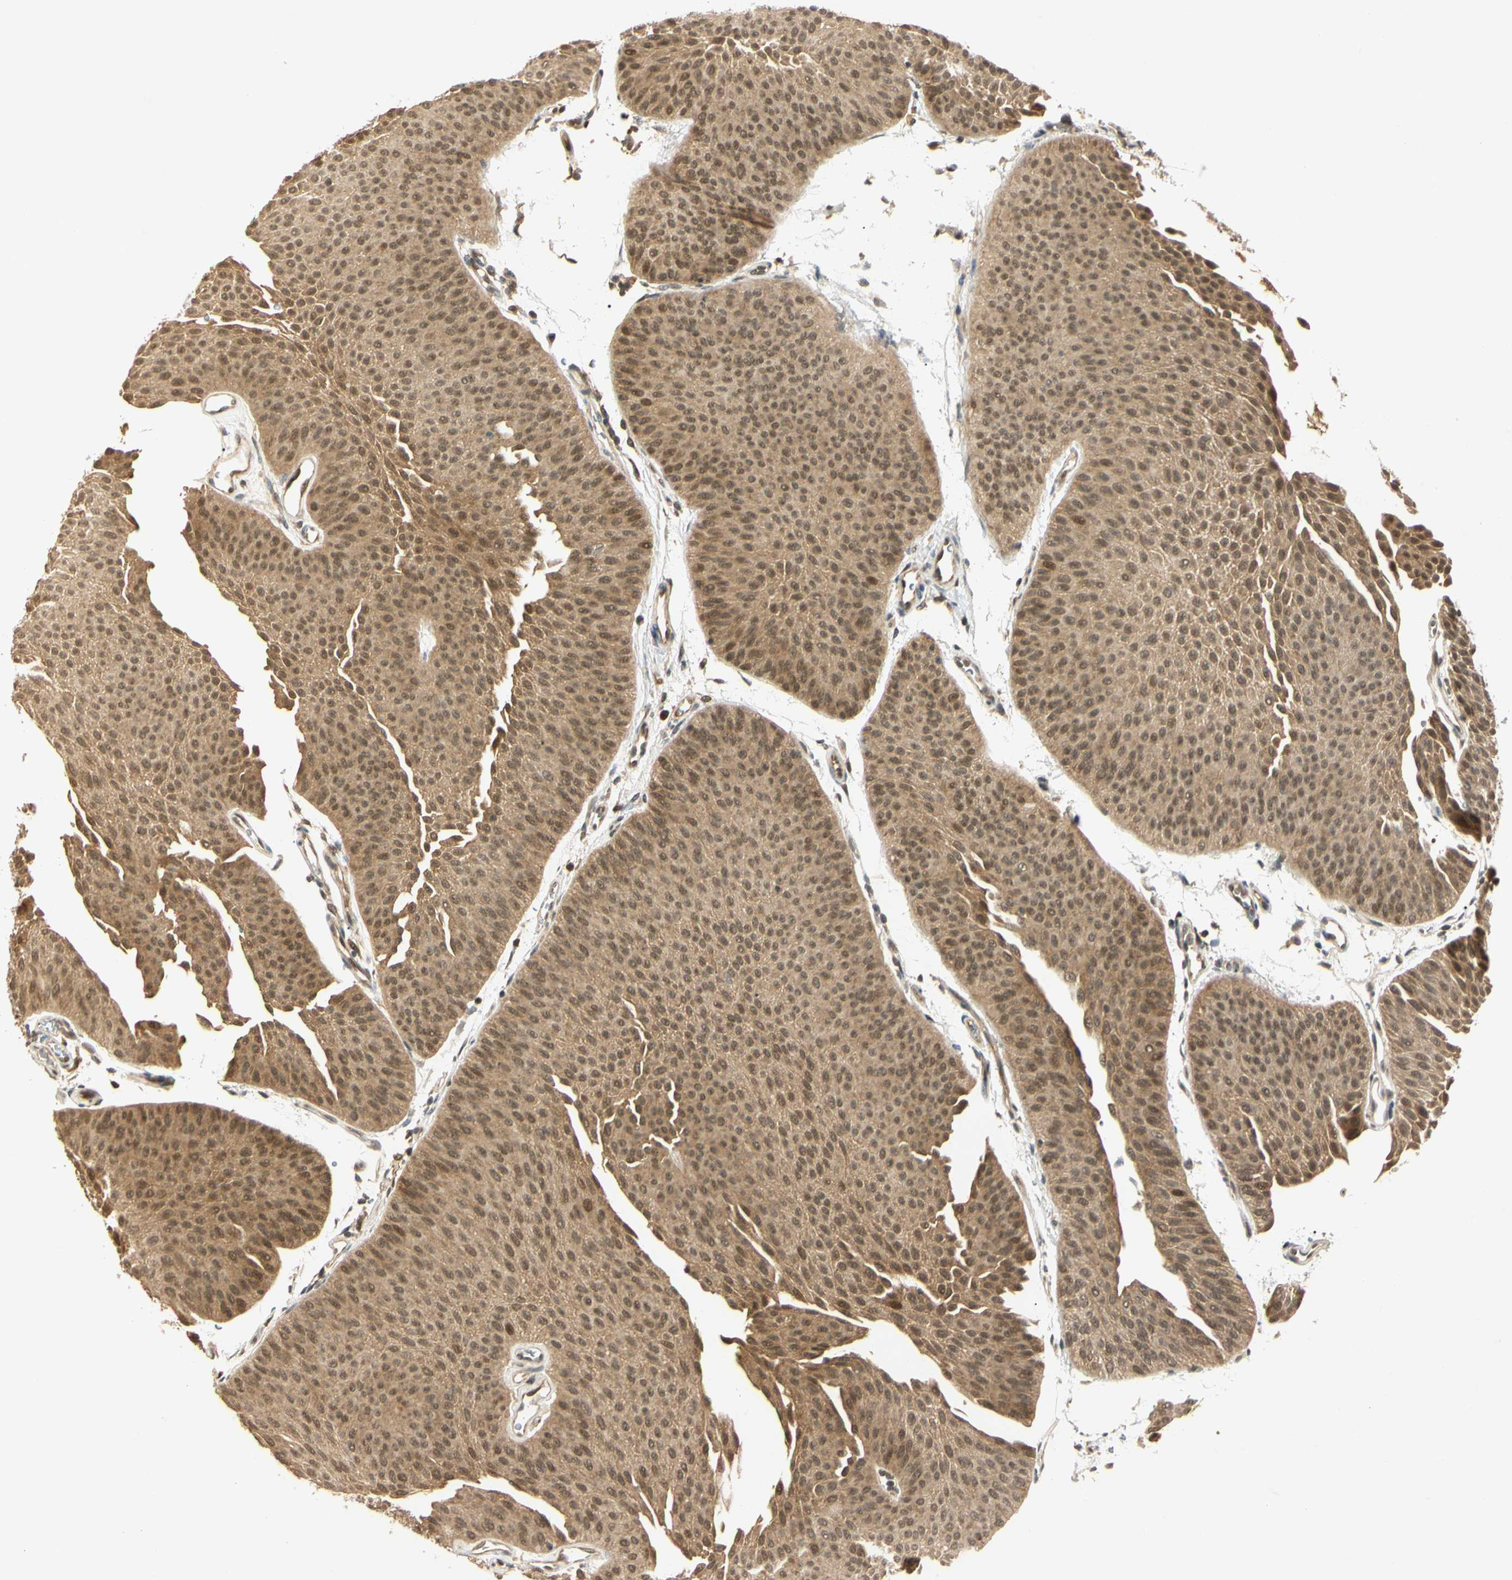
{"staining": {"intensity": "moderate", "quantity": ">75%", "location": "cytoplasmic/membranous,nuclear"}, "tissue": "urothelial cancer", "cell_type": "Tumor cells", "image_type": "cancer", "snomed": [{"axis": "morphology", "description": "Urothelial carcinoma, Low grade"}, {"axis": "topography", "description": "Urinary bladder"}], "caption": "Immunohistochemical staining of human urothelial carcinoma (low-grade) reveals moderate cytoplasmic/membranous and nuclear protein positivity in approximately >75% of tumor cells.", "gene": "UBE2Z", "patient": {"sex": "female", "age": 60}}